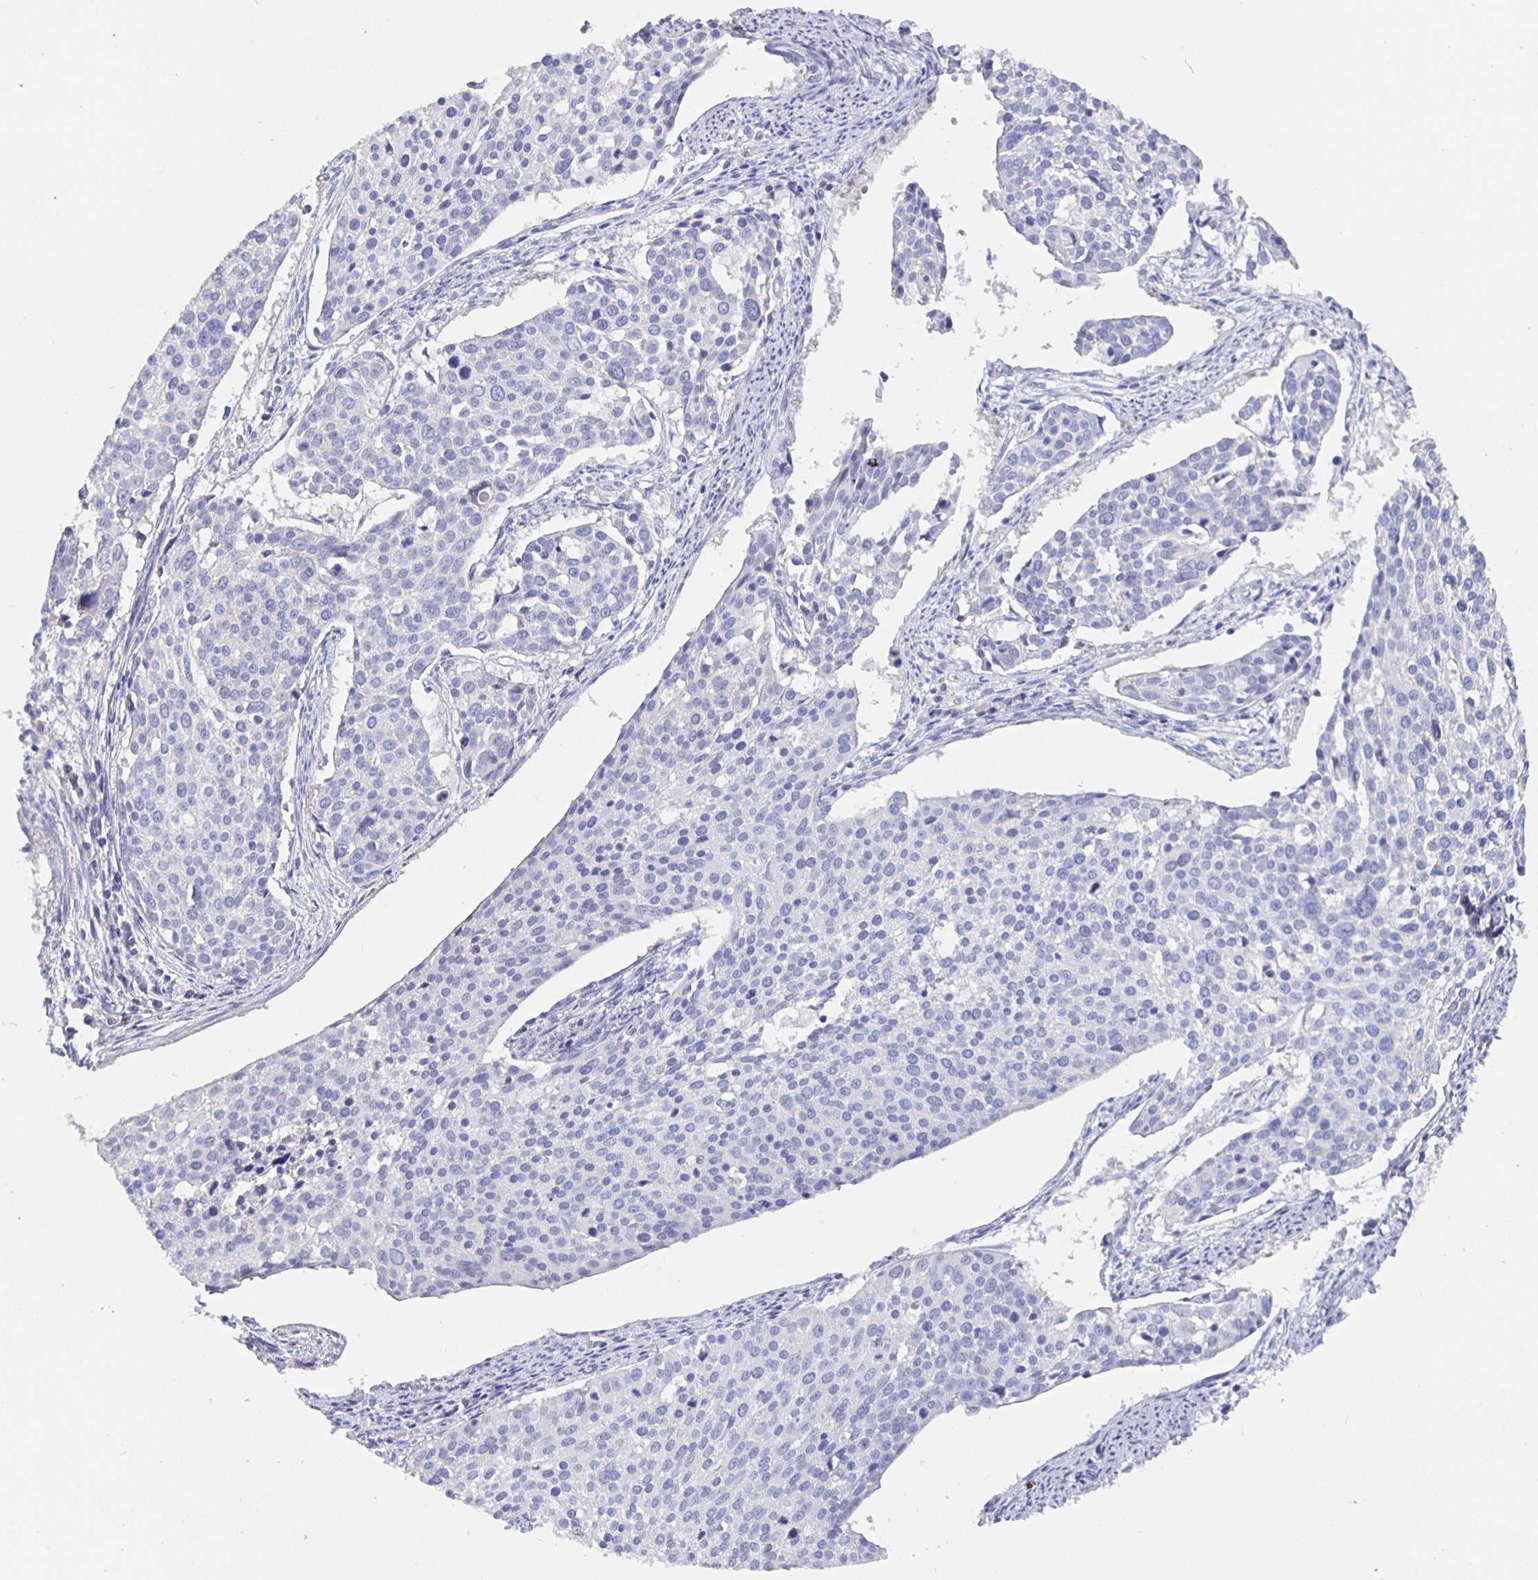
{"staining": {"intensity": "negative", "quantity": "none", "location": "none"}, "tissue": "cervical cancer", "cell_type": "Tumor cells", "image_type": "cancer", "snomed": [{"axis": "morphology", "description": "Squamous cell carcinoma, NOS"}, {"axis": "topography", "description": "Cervix"}], "caption": "This is an immunohistochemistry micrograph of human cervical cancer (squamous cell carcinoma). There is no staining in tumor cells.", "gene": "CFAP74", "patient": {"sex": "female", "age": 39}}